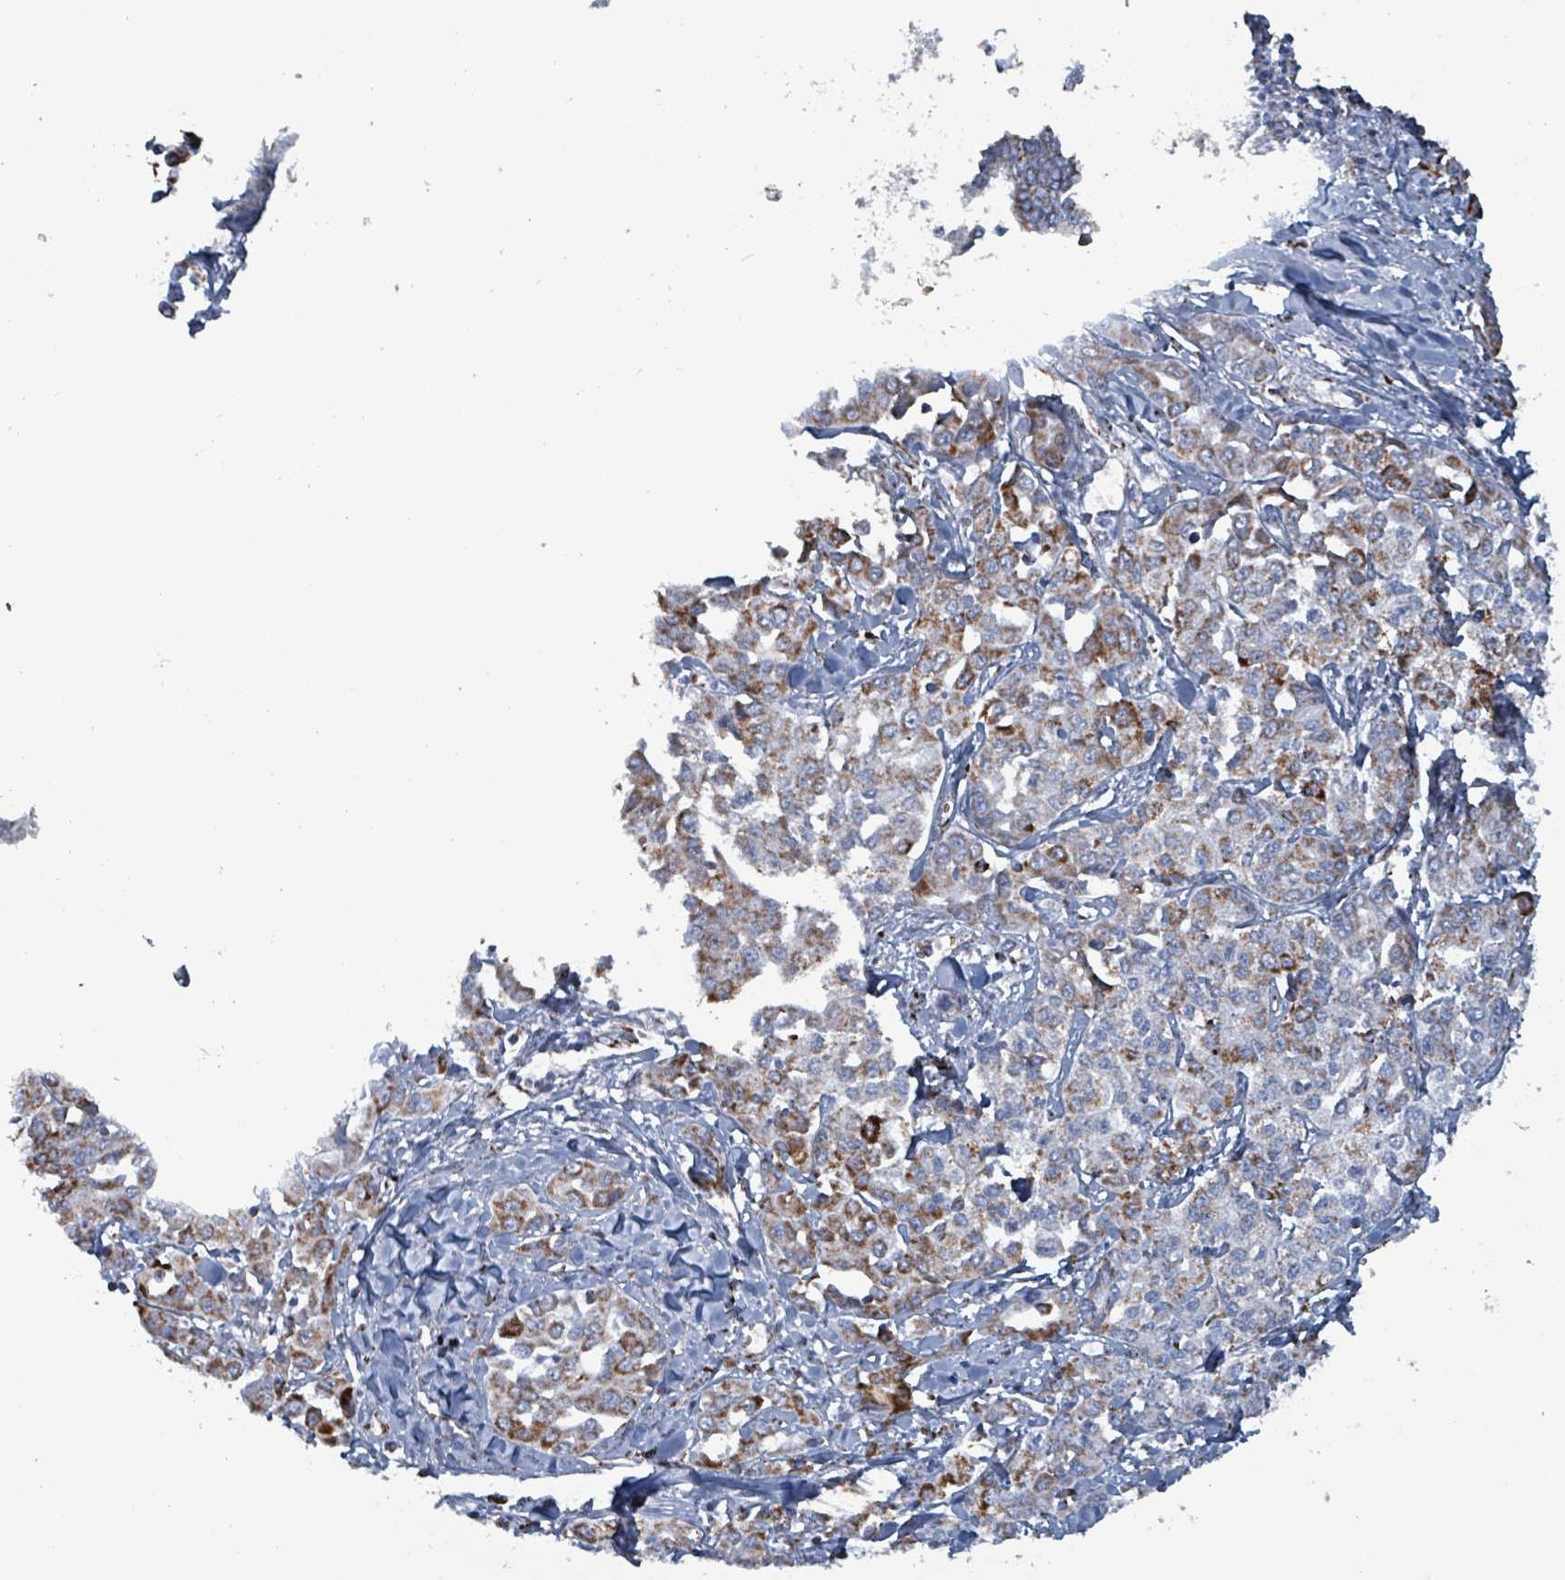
{"staining": {"intensity": "moderate", "quantity": "25%-75%", "location": "cytoplasmic/membranous"}, "tissue": "liver cancer", "cell_type": "Tumor cells", "image_type": "cancer", "snomed": [{"axis": "morphology", "description": "Cholangiocarcinoma"}, {"axis": "topography", "description": "Liver"}], "caption": "This histopathology image demonstrates immunohistochemistry staining of human liver cancer, with medium moderate cytoplasmic/membranous positivity in about 25%-75% of tumor cells.", "gene": "IDH3B", "patient": {"sex": "female", "age": 77}}